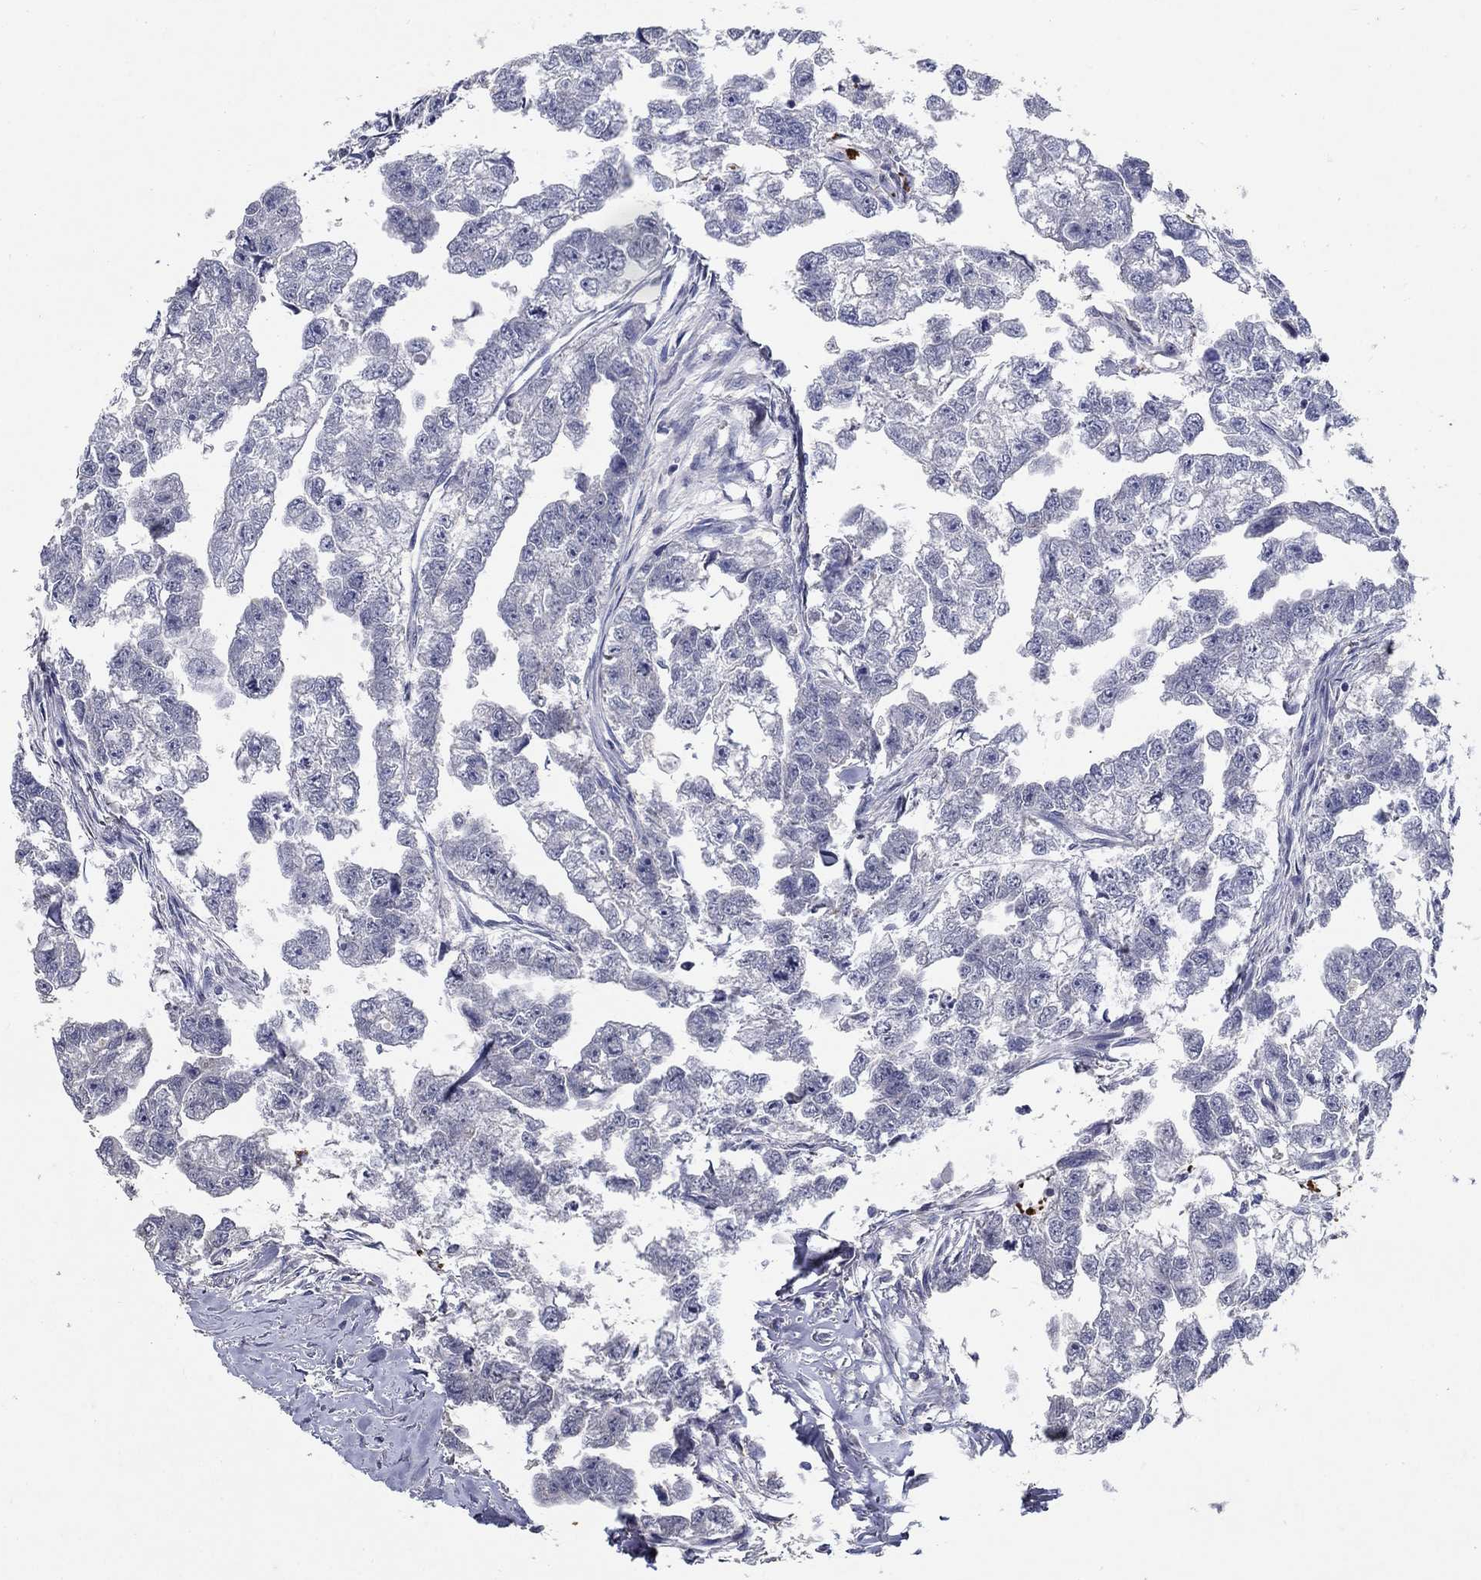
{"staining": {"intensity": "negative", "quantity": "none", "location": "none"}, "tissue": "testis cancer", "cell_type": "Tumor cells", "image_type": "cancer", "snomed": [{"axis": "morphology", "description": "Carcinoma, Embryonal, NOS"}, {"axis": "morphology", "description": "Teratoma, malignant, NOS"}, {"axis": "topography", "description": "Testis"}], "caption": "Testis malignant teratoma stained for a protein using immunohistochemistry (IHC) displays no expression tumor cells.", "gene": "PROZ", "patient": {"sex": "male", "age": 44}}